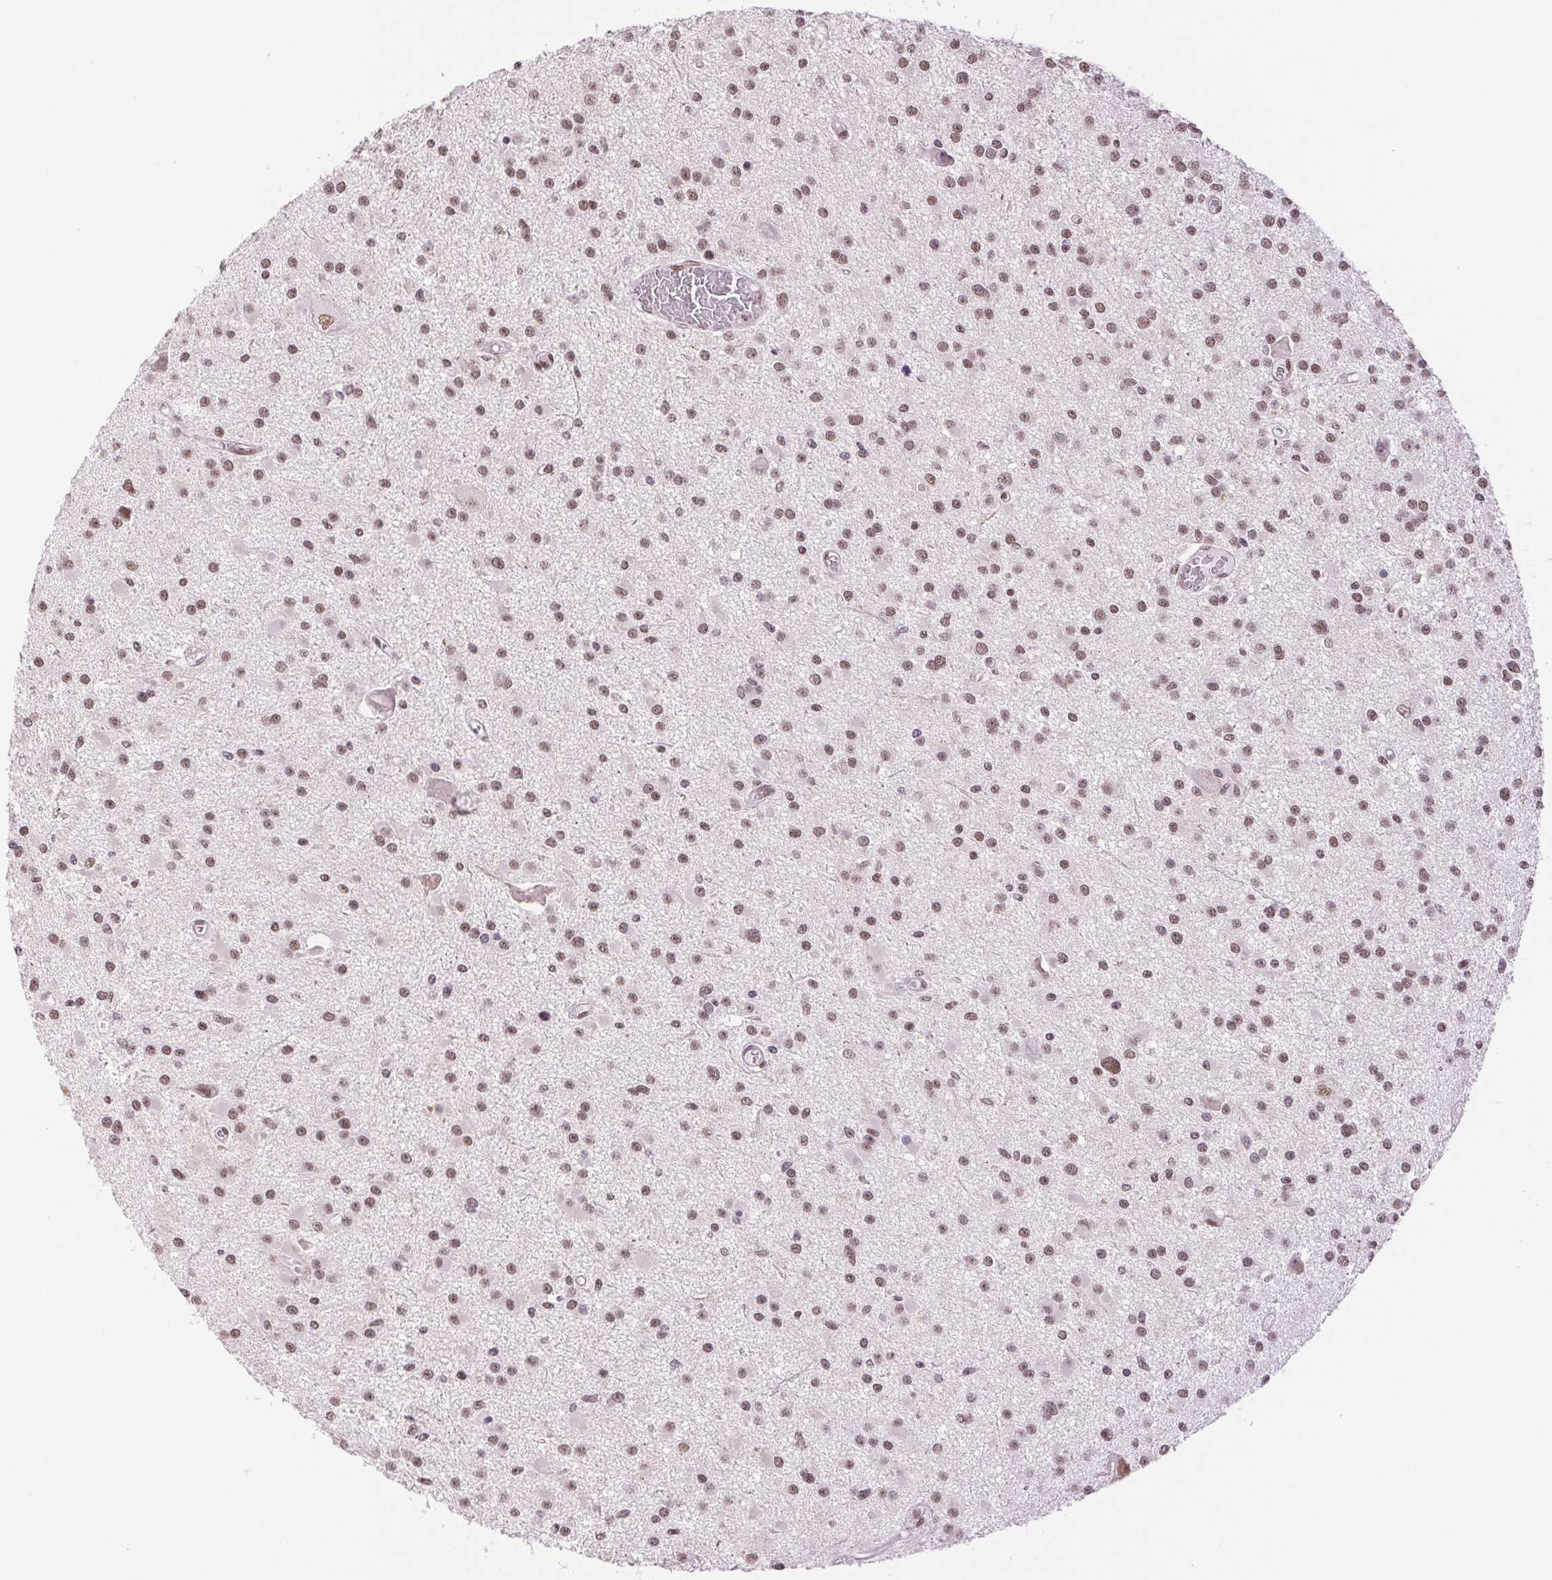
{"staining": {"intensity": "moderate", "quantity": ">75%", "location": "nuclear"}, "tissue": "glioma", "cell_type": "Tumor cells", "image_type": "cancer", "snomed": [{"axis": "morphology", "description": "Glioma, malignant, High grade"}, {"axis": "topography", "description": "Brain"}], "caption": "Immunohistochemical staining of malignant high-grade glioma demonstrates moderate nuclear protein positivity in about >75% of tumor cells. (DAB (3,3'-diaminobenzidine) = brown stain, brightfield microscopy at high magnification).", "gene": "RPRD1B", "patient": {"sex": "male", "age": 54}}